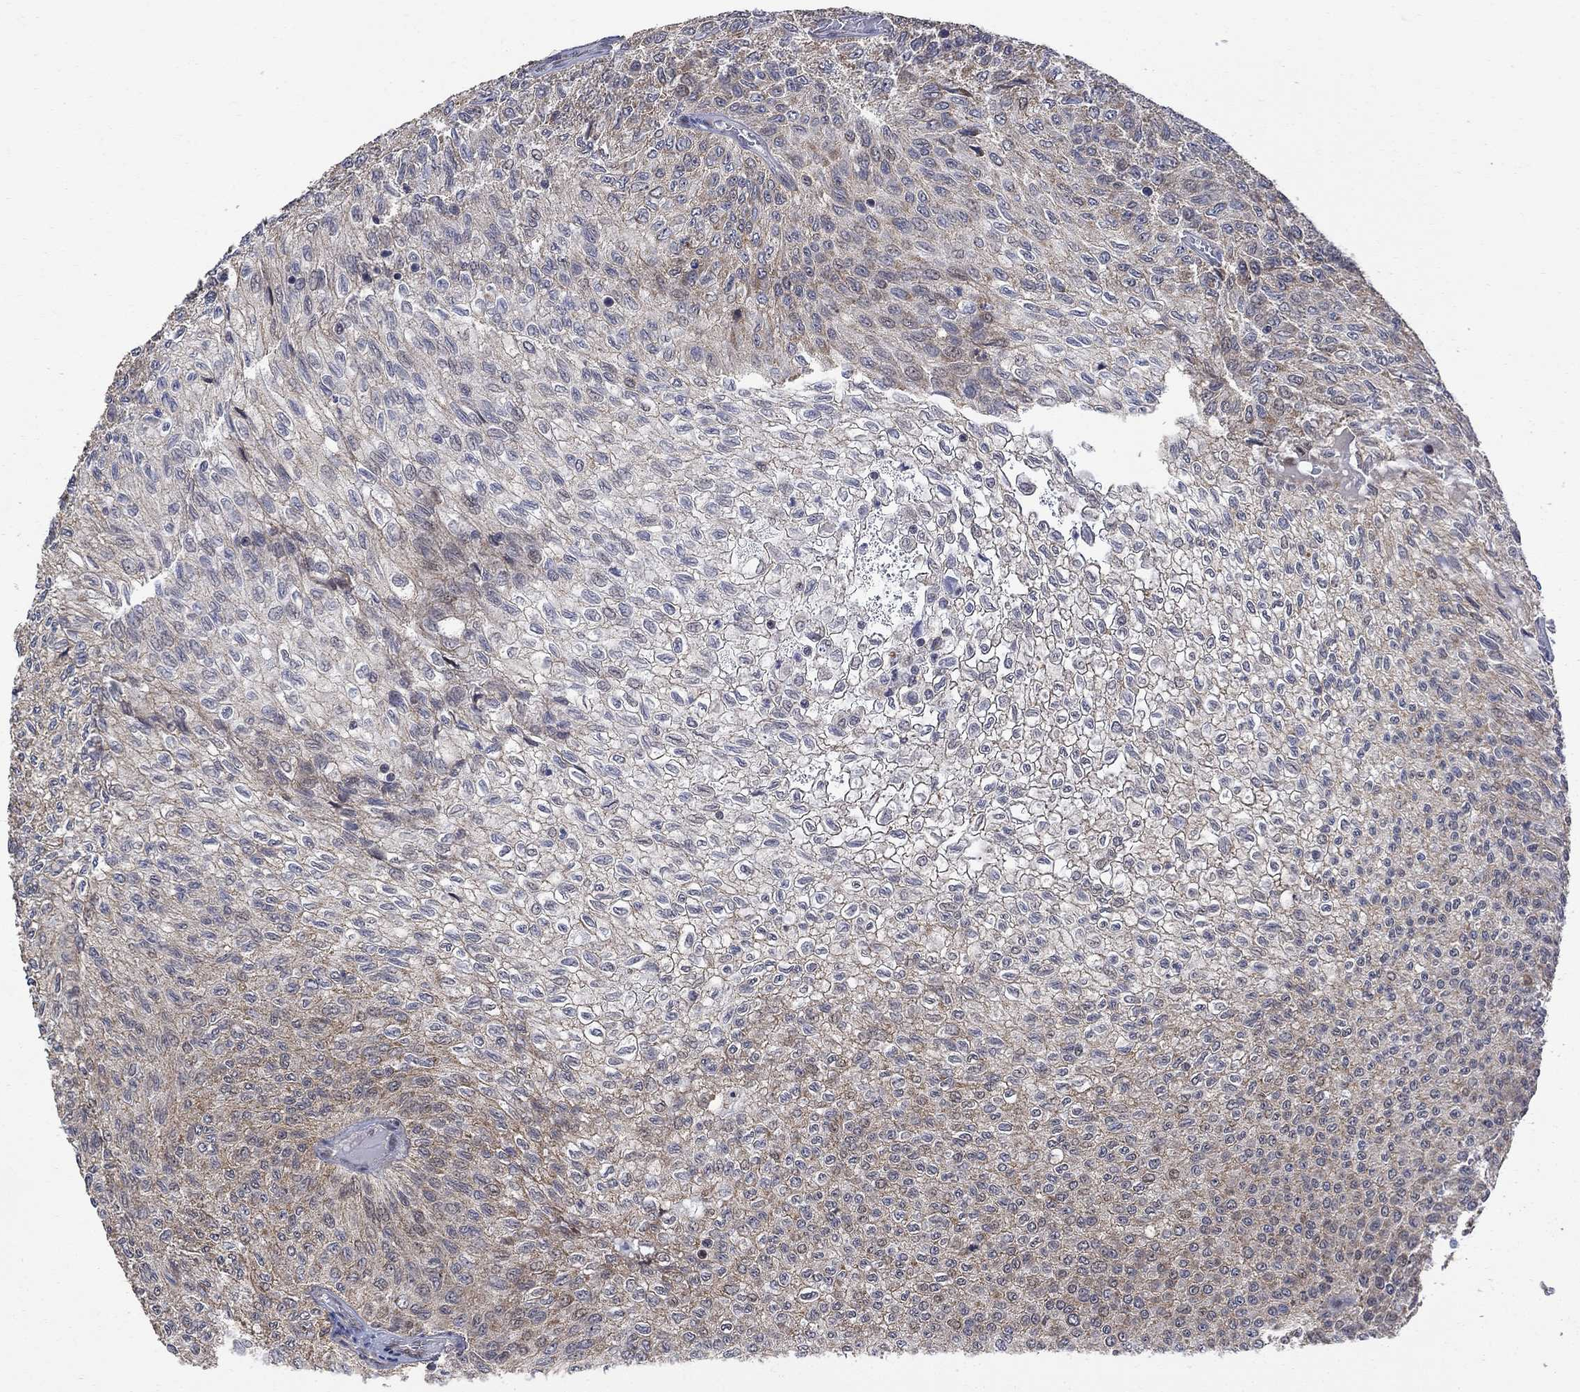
{"staining": {"intensity": "weak", "quantity": "25%-75%", "location": "cytoplasmic/membranous"}, "tissue": "urothelial cancer", "cell_type": "Tumor cells", "image_type": "cancer", "snomed": [{"axis": "morphology", "description": "Urothelial carcinoma, Low grade"}, {"axis": "topography", "description": "Urinary bladder"}], "caption": "Tumor cells reveal low levels of weak cytoplasmic/membranous staining in about 25%-75% of cells in human low-grade urothelial carcinoma. (DAB (3,3'-diaminobenzidine) IHC with brightfield microscopy, high magnification).", "gene": "ANKRA2", "patient": {"sex": "male", "age": 78}}